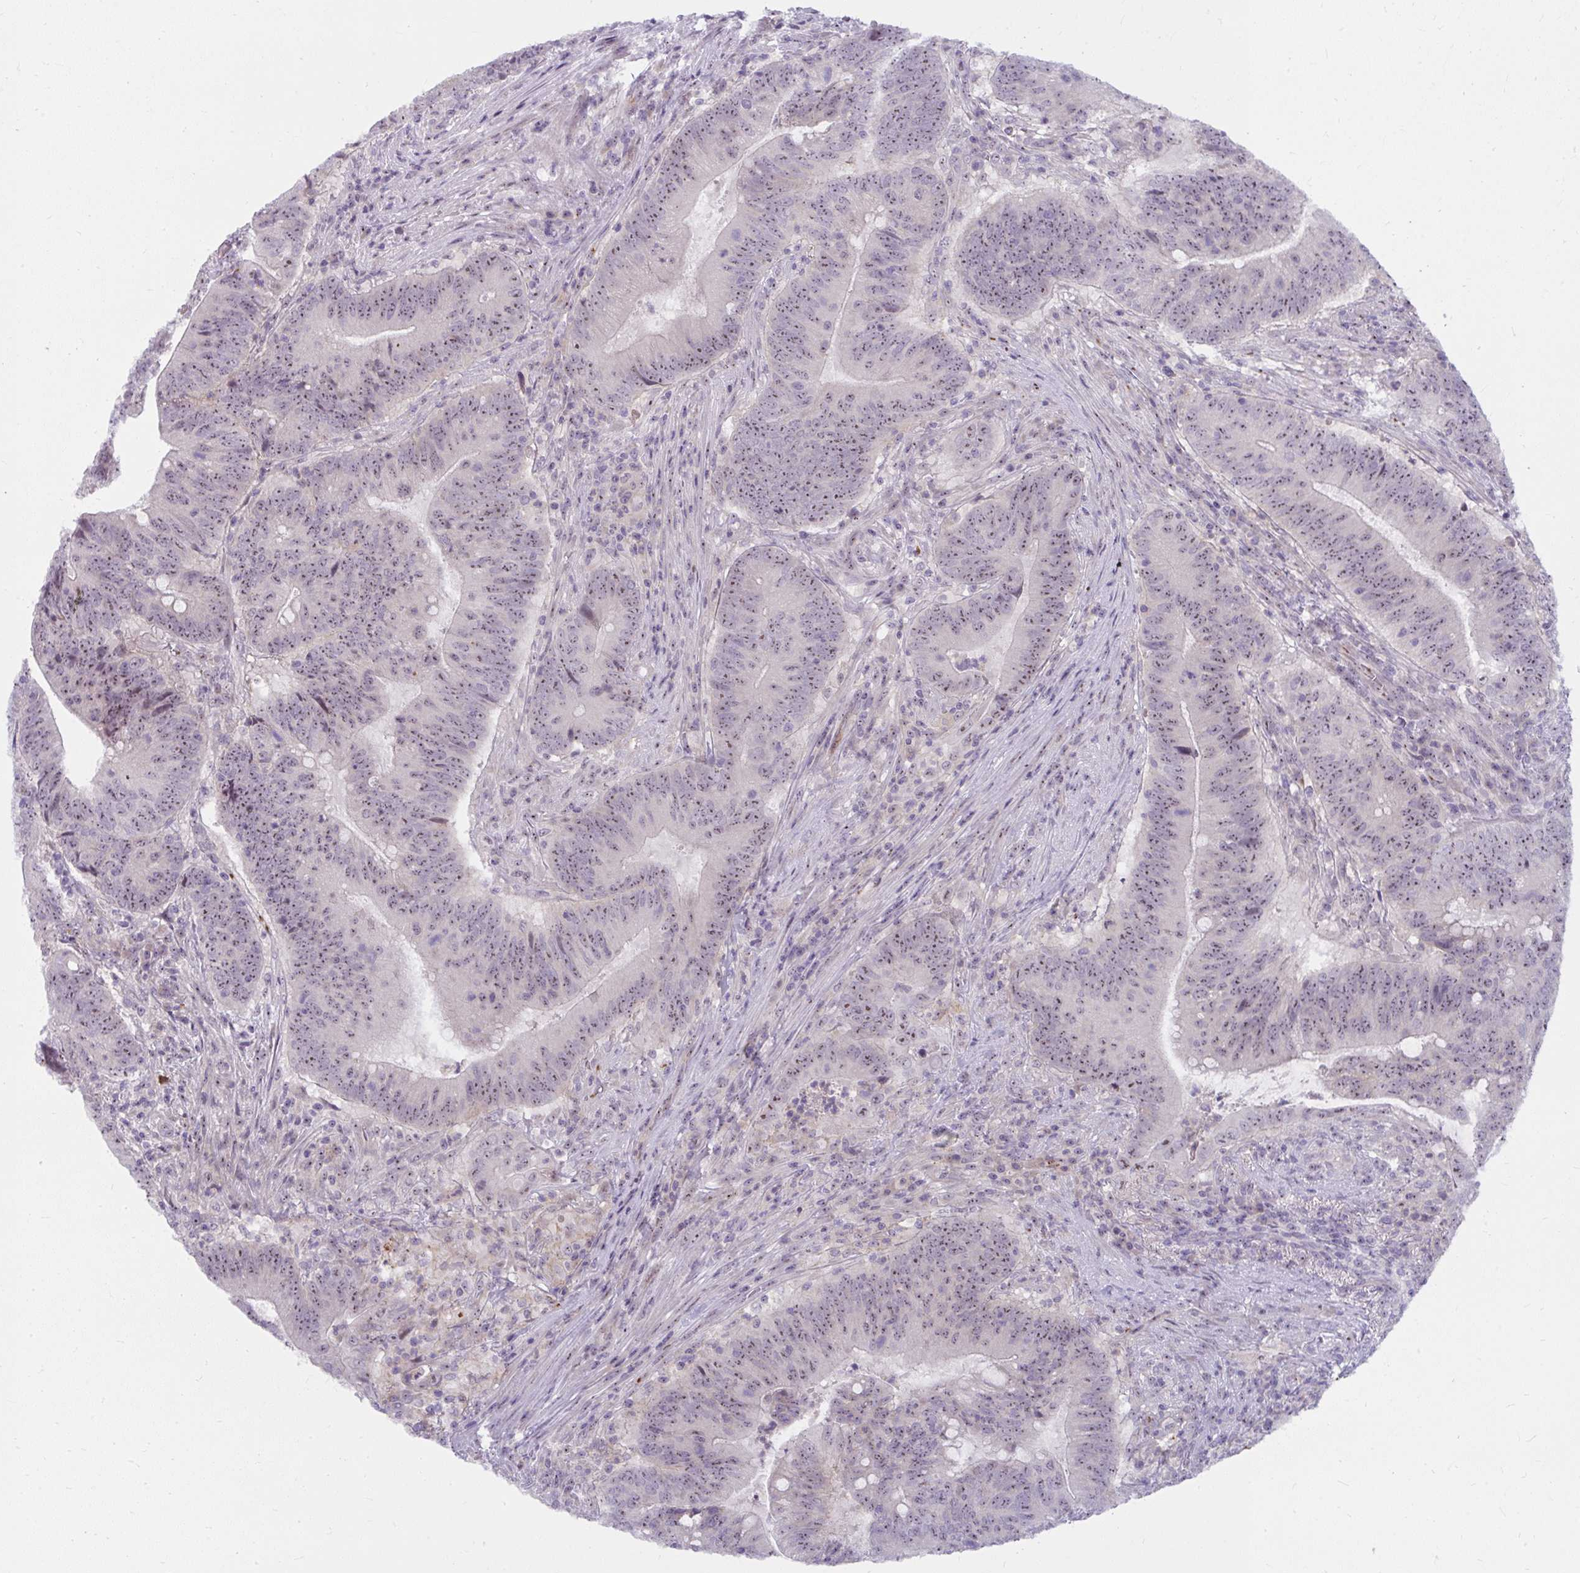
{"staining": {"intensity": "moderate", "quantity": ">75%", "location": "nuclear"}, "tissue": "colorectal cancer", "cell_type": "Tumor cells", "image_type": "cancer", "snomed": [{"axis": "morphology", "description": "Adenocarcinoma, NOS"}, {"axis": "topography", "description": "Colon"}], "caption": "Adenocarcinoma (colorectal) was stained to show a protein in brown. There is medium levels of moderate nuclear staining in approximately >75% of tumor cells.", "gene": "MUS81", "patient": {"sex": "female", "age": 87}}